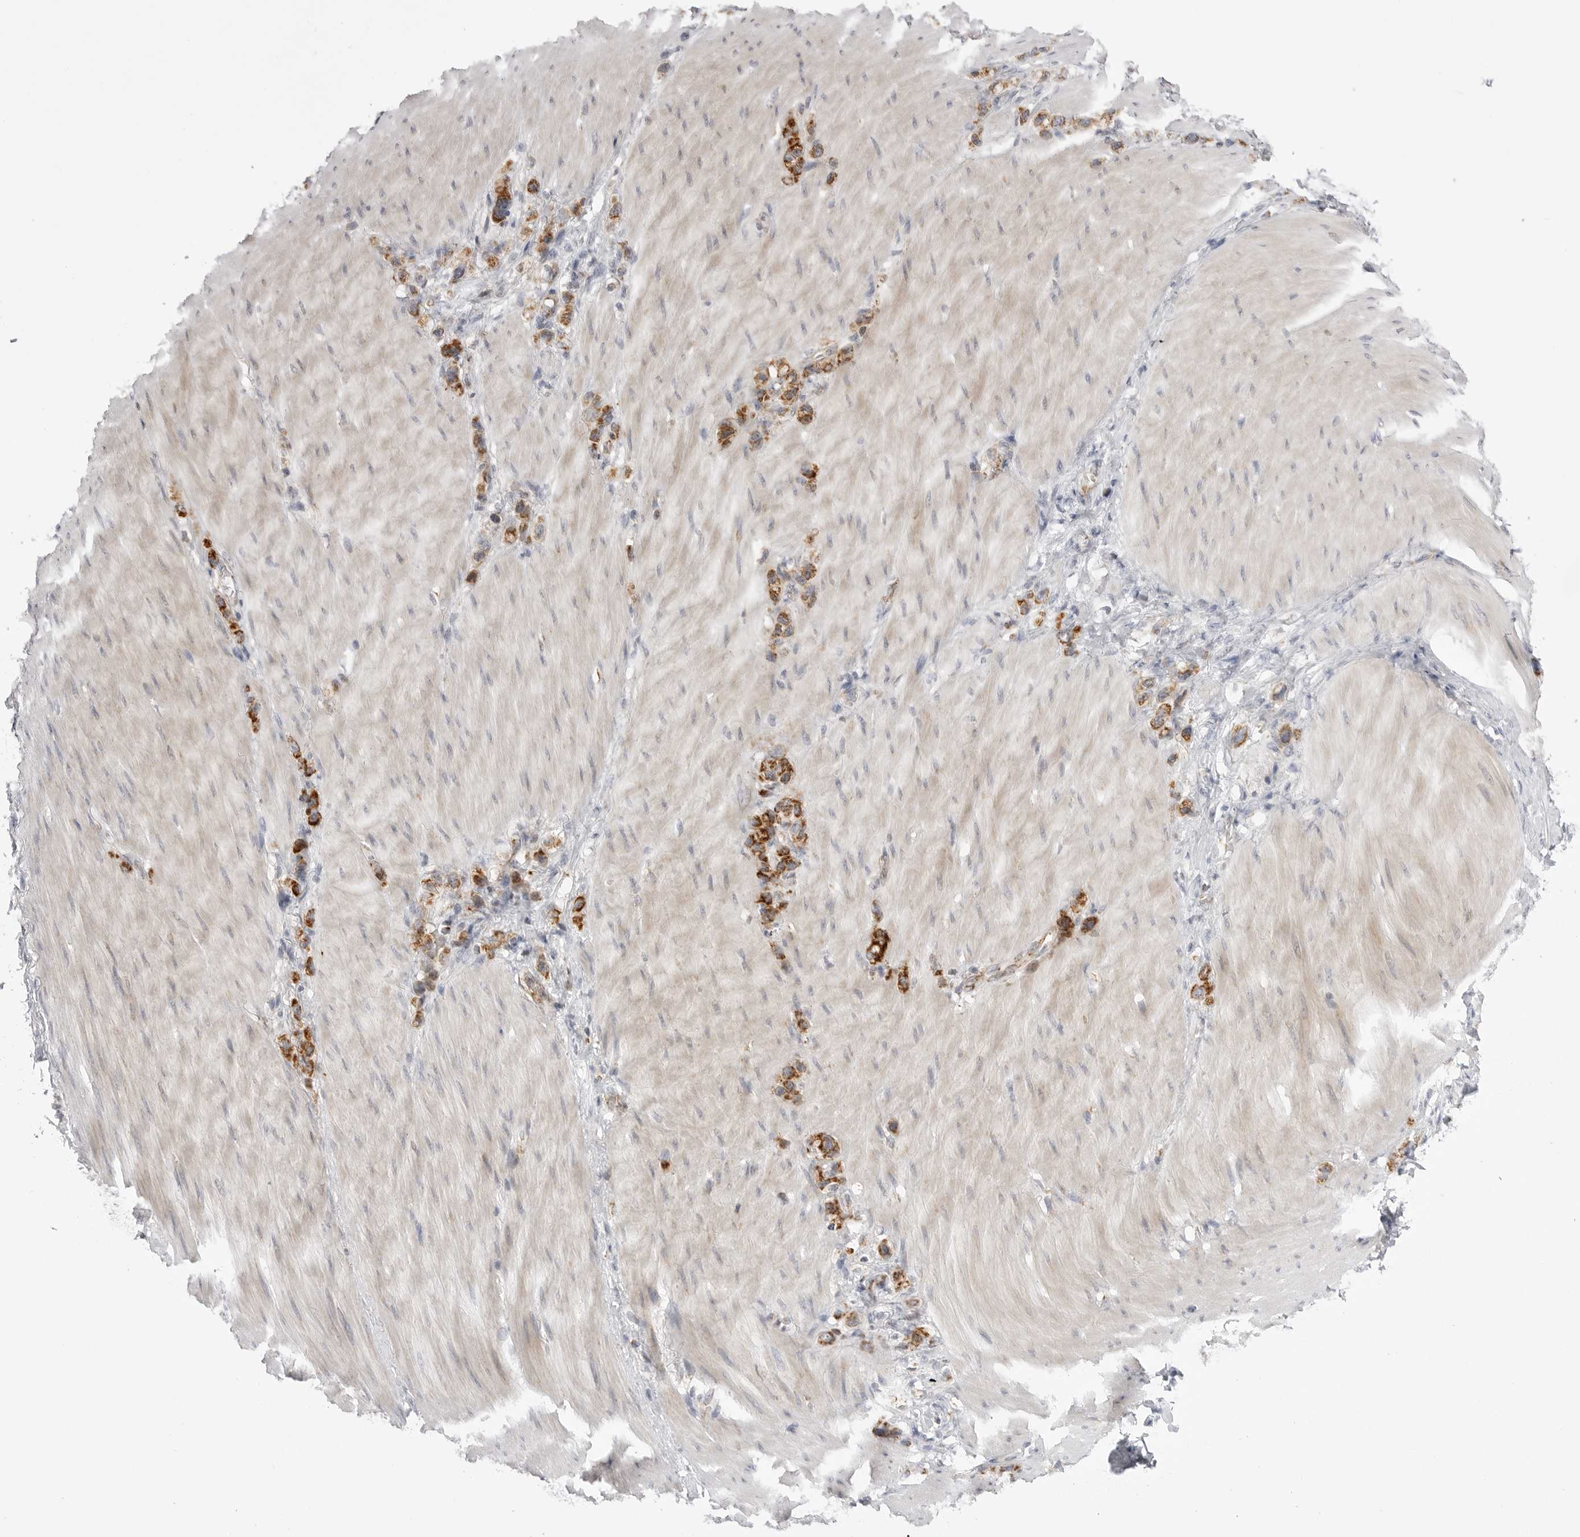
{"staining": {"intensity": "strong", "quantity": ">75%", "location": "cytoplasmic/membranous"}, "tissue": "stomach cancer", "cell_type": "Tumor cells", "image_type": "cancer", "snomed": [{"axis": "morphology", "description": "Adenocarcinoma, NOS"}, {"axis": "topography", "description": "Stomach"}], "caption": "IHC micrograph of neoplastic tissue: stomach cancer stained using immunohistochemistry (IHC) demonstrates high levels of strong protein expression localized specifically in the cytoplasmic/membranous of tumor cells, appearing as a cytoplasmic/membranous brown color.", "gene": "TUFM", "patient": {"sex": "female", "age": 65}}